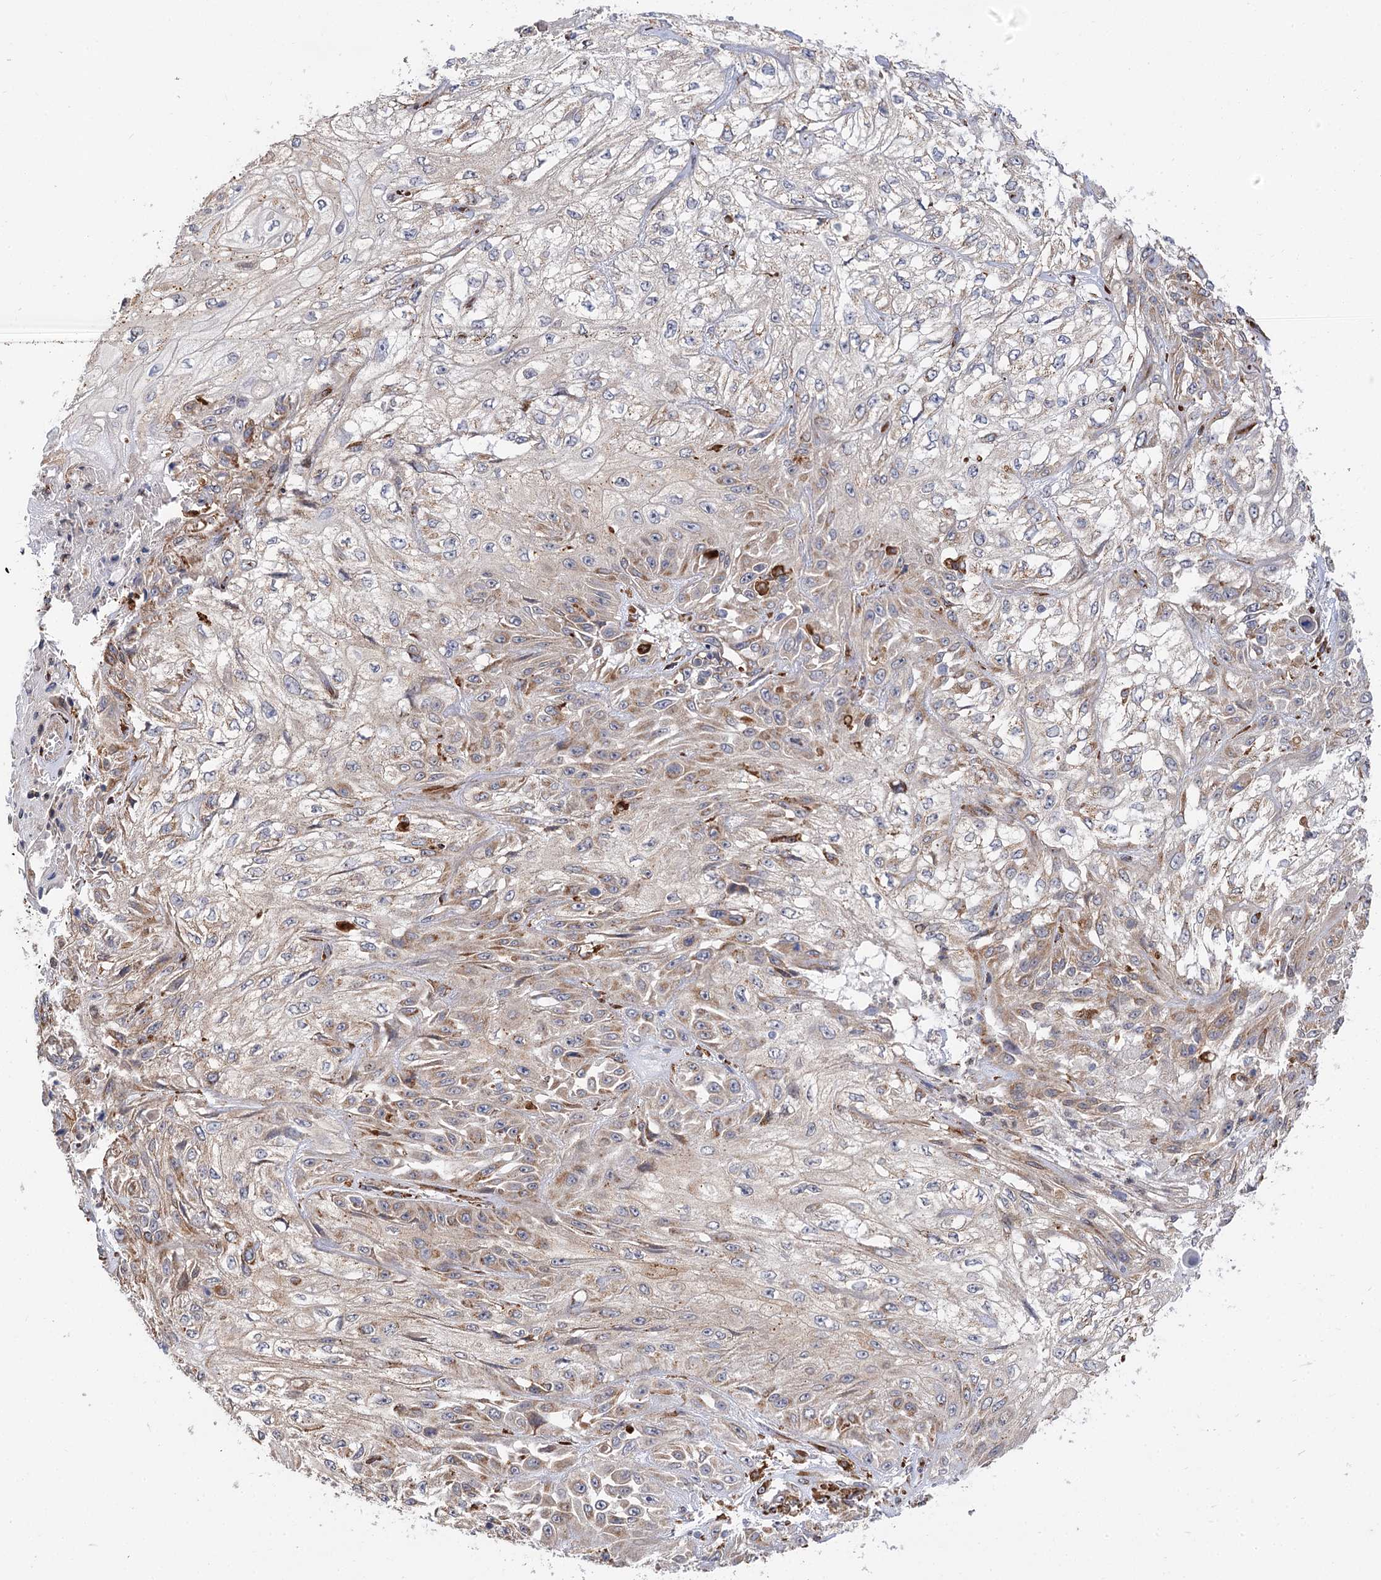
{"staining": {"intensity": "moderate", "quantity": "<25%", "location": "cytoplasmic/membranous"}, "tissue": "skin cancer", "cell_type": "Tumor cells", "image_type": "cancer", "snomed": [{"axis": "morphology", "description": "Squamous cell carcinoma, NOS"}, {"axis": "morphology", "description": "Squamous cell carcinoma, metastatic, NOS"}, {"axis": "topography", "description": "Skin"}, {"axis": "topography", "description": "Lymph node"}], "caption": "Protein positivity by immunohistochemistry shows moderate cytoplasmic/membranous expression in approximately <25% of tumor cells in skin cancer (metastatic squamous cell carcinoma).", "gene": "PPIP5K2", "patient": {"sex": "male", "age": 75}}